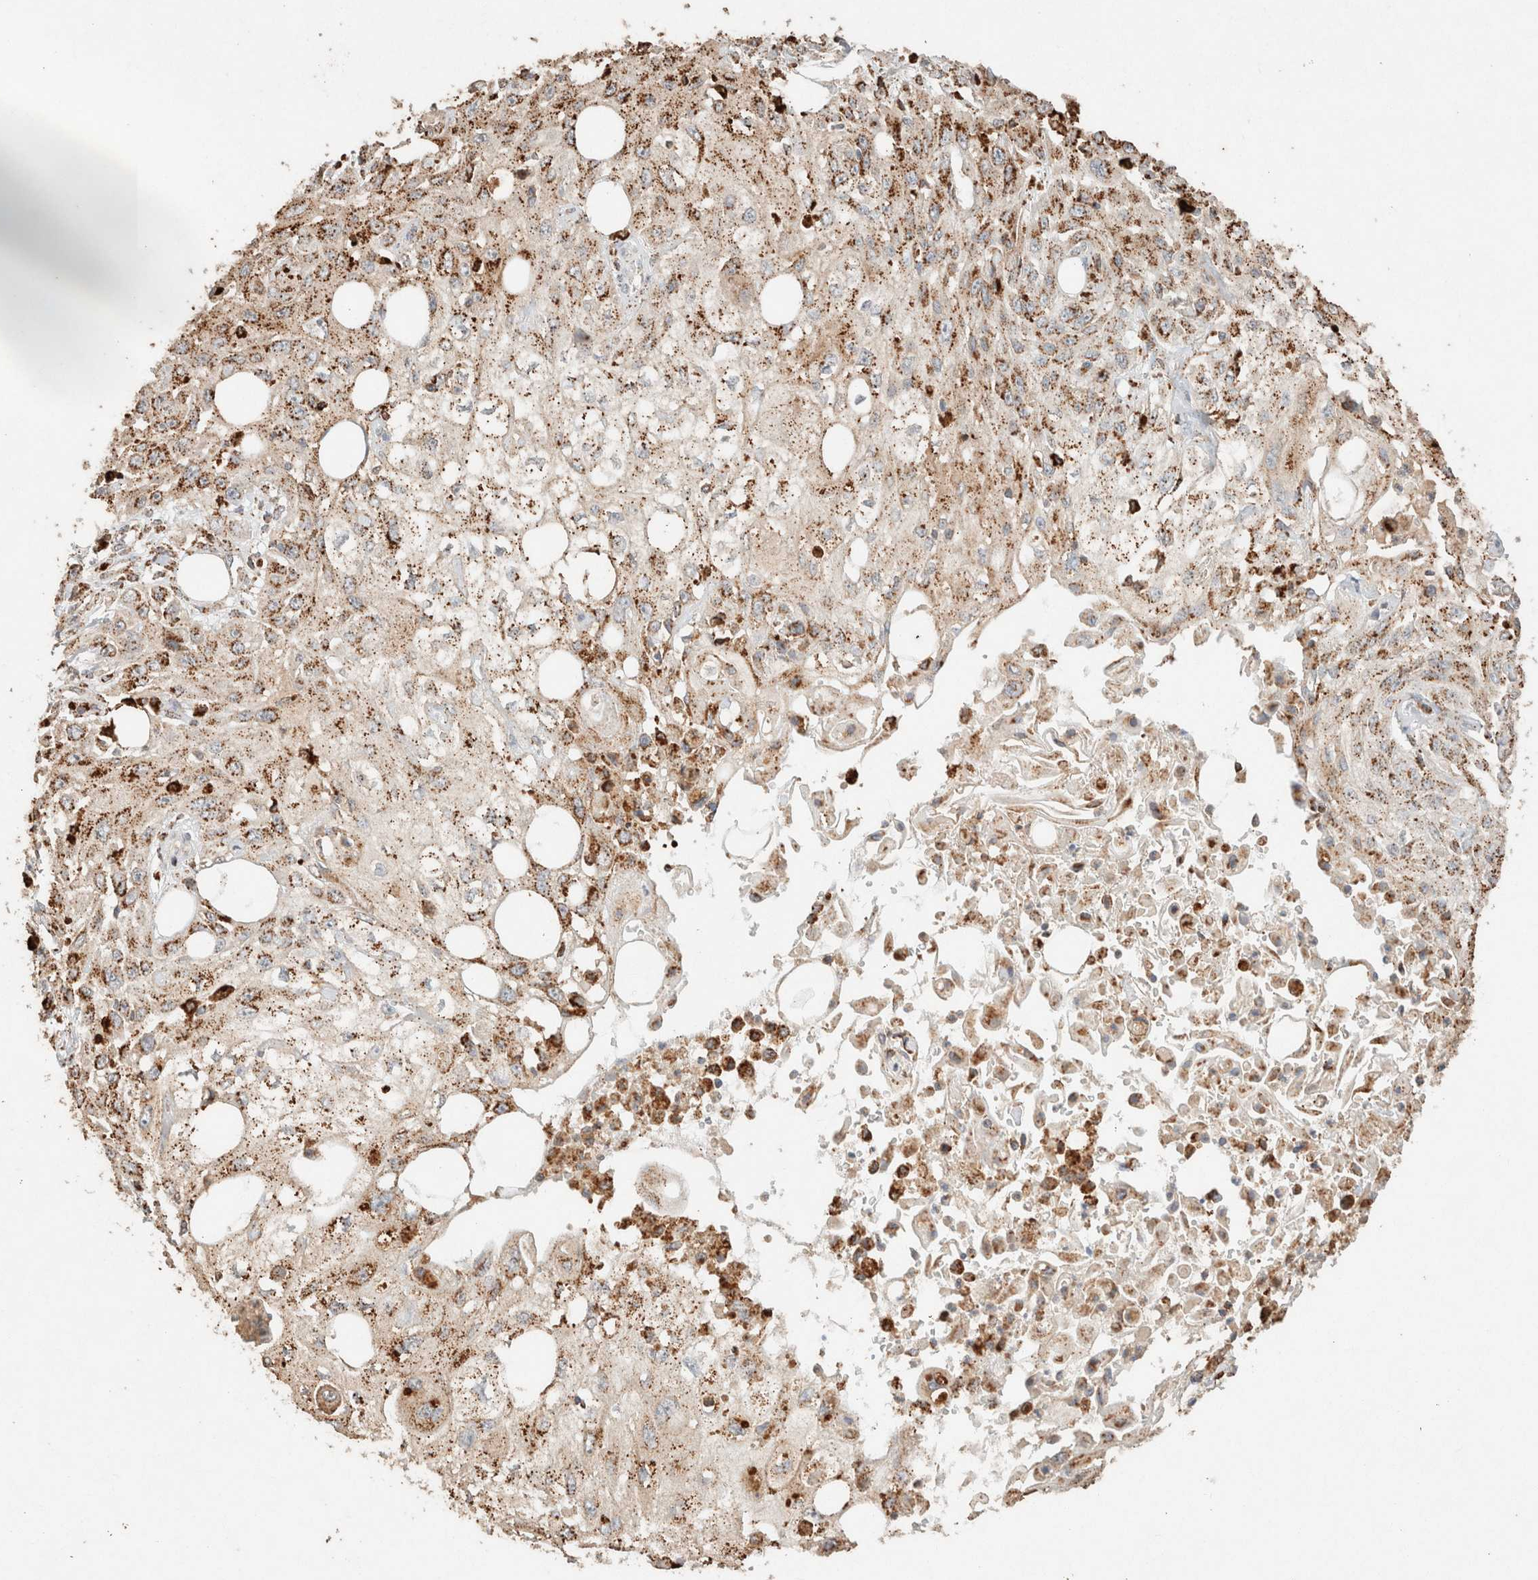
{"staining": {"intensity": "moderate", "quantity": ">75%", "location": "cytoplasmic/membranous"}, "tissue": "skin cancer", "cell_type": "Tumor cells", "image_type": "cancer", "snomed": [{"axis": "morphology", "description": "Squamous cell carcinoma, NOS"}, {"axis": "topography", "description": "Skin"}], "caption": "Brown immunohistochemical staining in human skin cancer displays moderate cytoplasmic/membranous staining in approximately >75% of tumor cells.", "gene": "CTSC", "patient": {"sex": "male", "age": 75}}